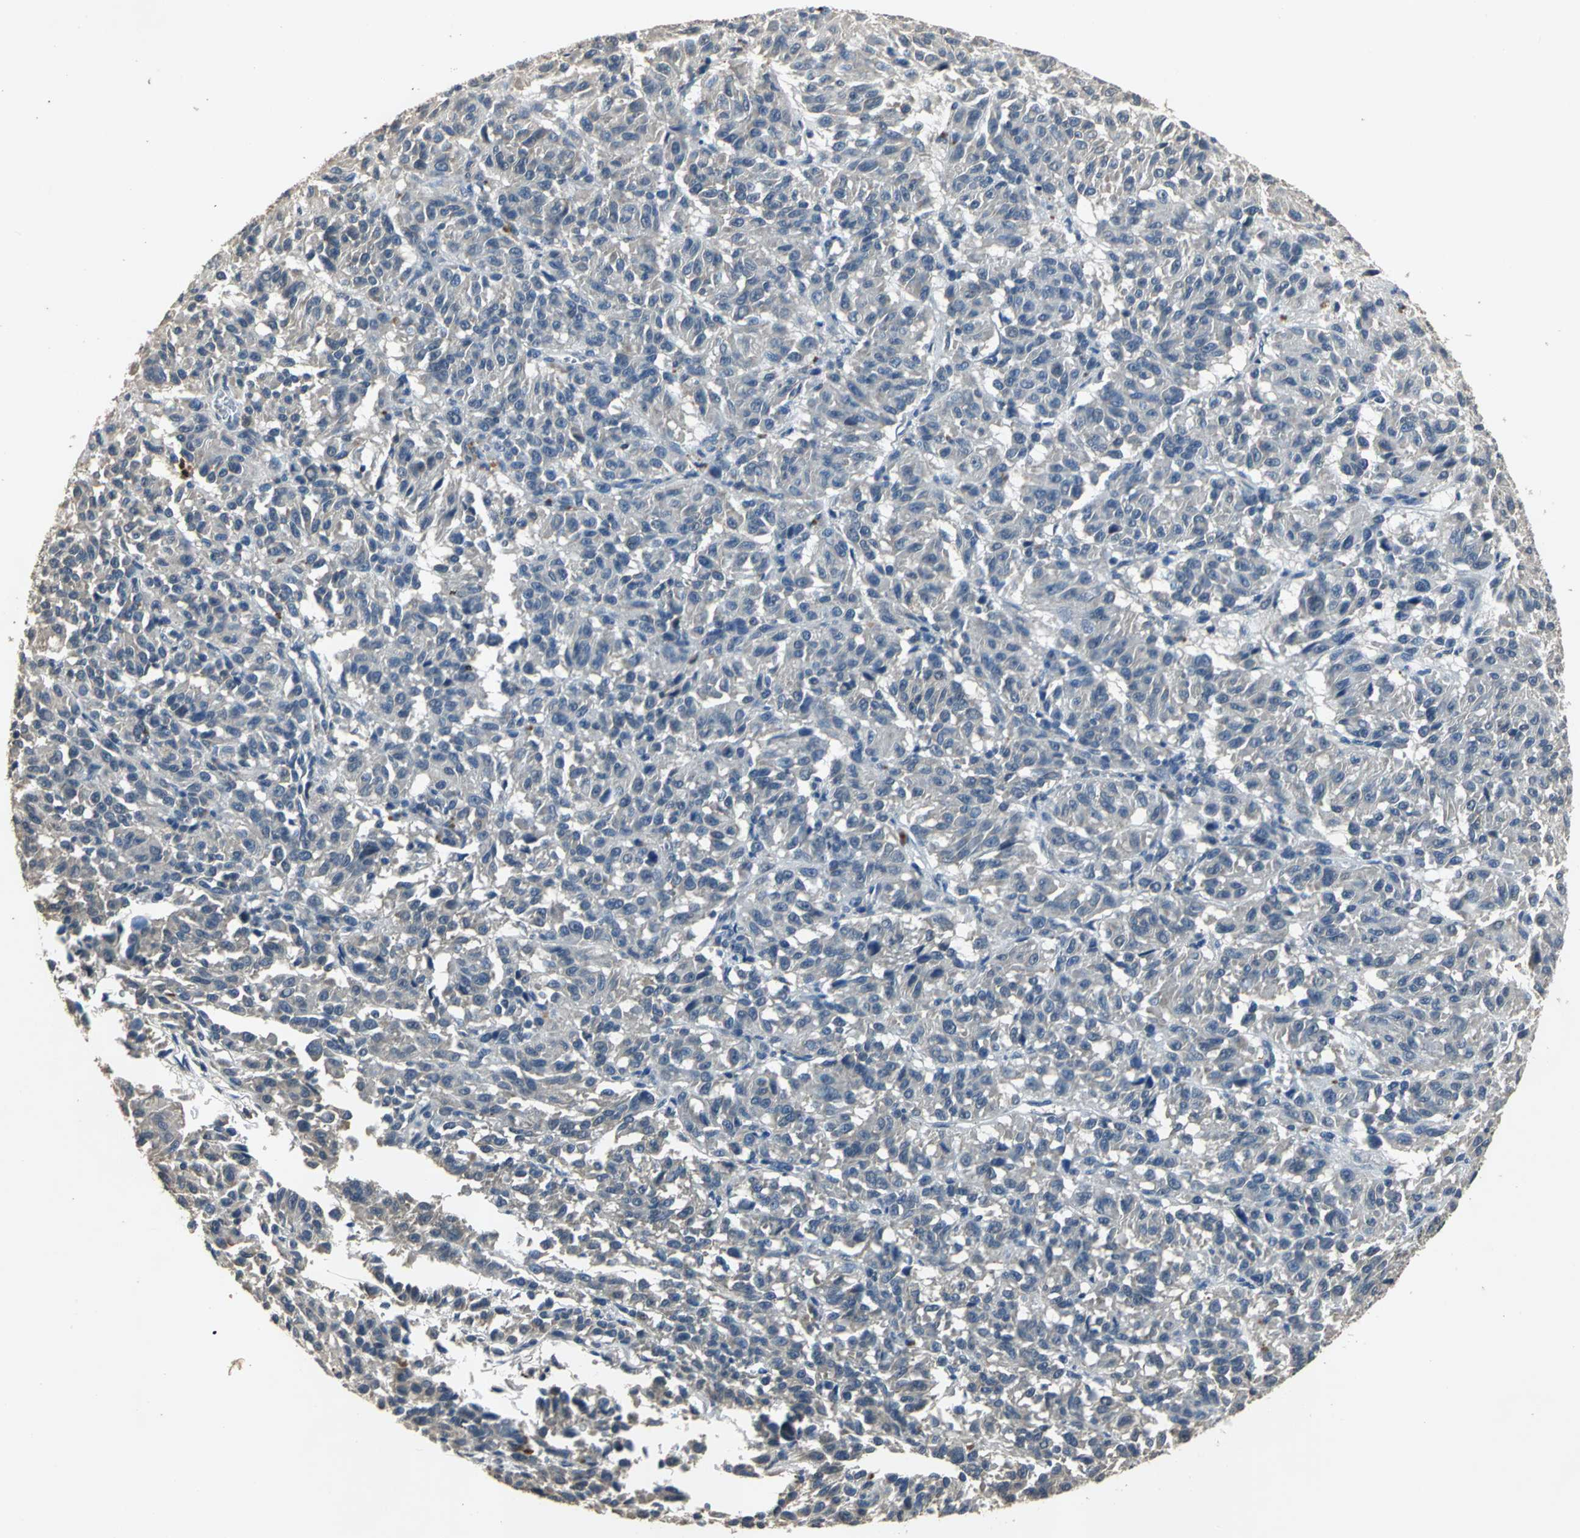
{"staining": {"intensity": "weak", "quantity": "25%-75%", "location": "cytoplasmic/membranous"}, "tissue": "melanoma", "cell_type": "Tumor cells", "image_type": "cancer", "snomed": [{"axis": "morphology", "description": "Malignant melanoma, Metastatic site"}, {"axis": "topography", "description": "Lung"}], "caption": "A low amount of weak cytoplasmic/membranous staining is appreciated in about 25%-75% of tumor cells in malignant melanoma (metastatic site) tissue.", "gene": "OCLN", "patient": {"sex": "male", "age": 64}}